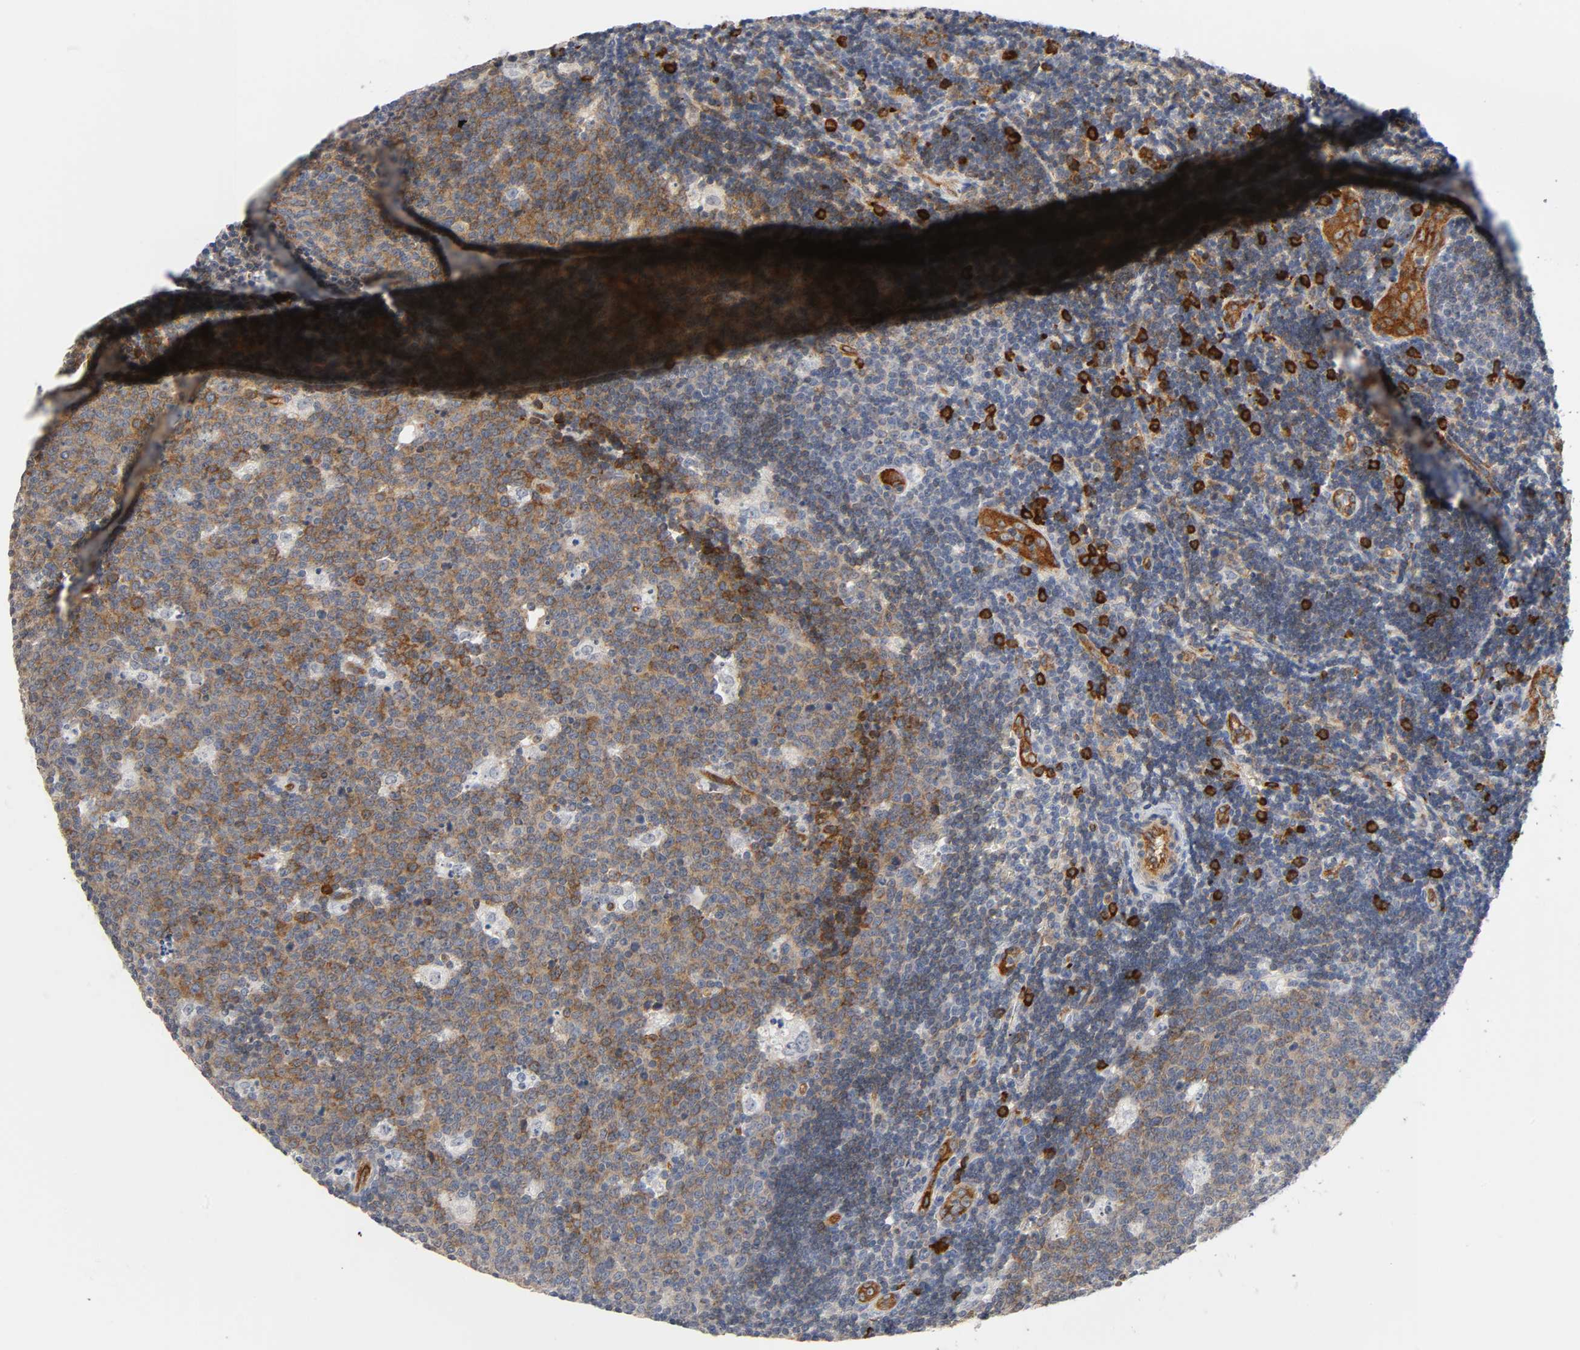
{"staining": {"intensity": "moderate", "quantity": ">75%", "location": "cytoplasmic/membranous"}, "tissue": "lymph node", "cell_type": "Germinal center cells", "image_type": "normal", "snomed": [{"axis": "morphology", "description": "Normal tissue, NOS"}, {"axis": "topography", "description": "Lymph node"}, {"axis": "topography", "description": "Salivary gland"}], "caption": "IHC (DAB (3,3'-diaminobenzidine)) staining of benign lymph node demonstrates moderate cytoplasmic/membranous protein staining in about >75% of germinal center cells.", "gene": "CD2AP", "patient": {"sex": "male", "age": 8}}